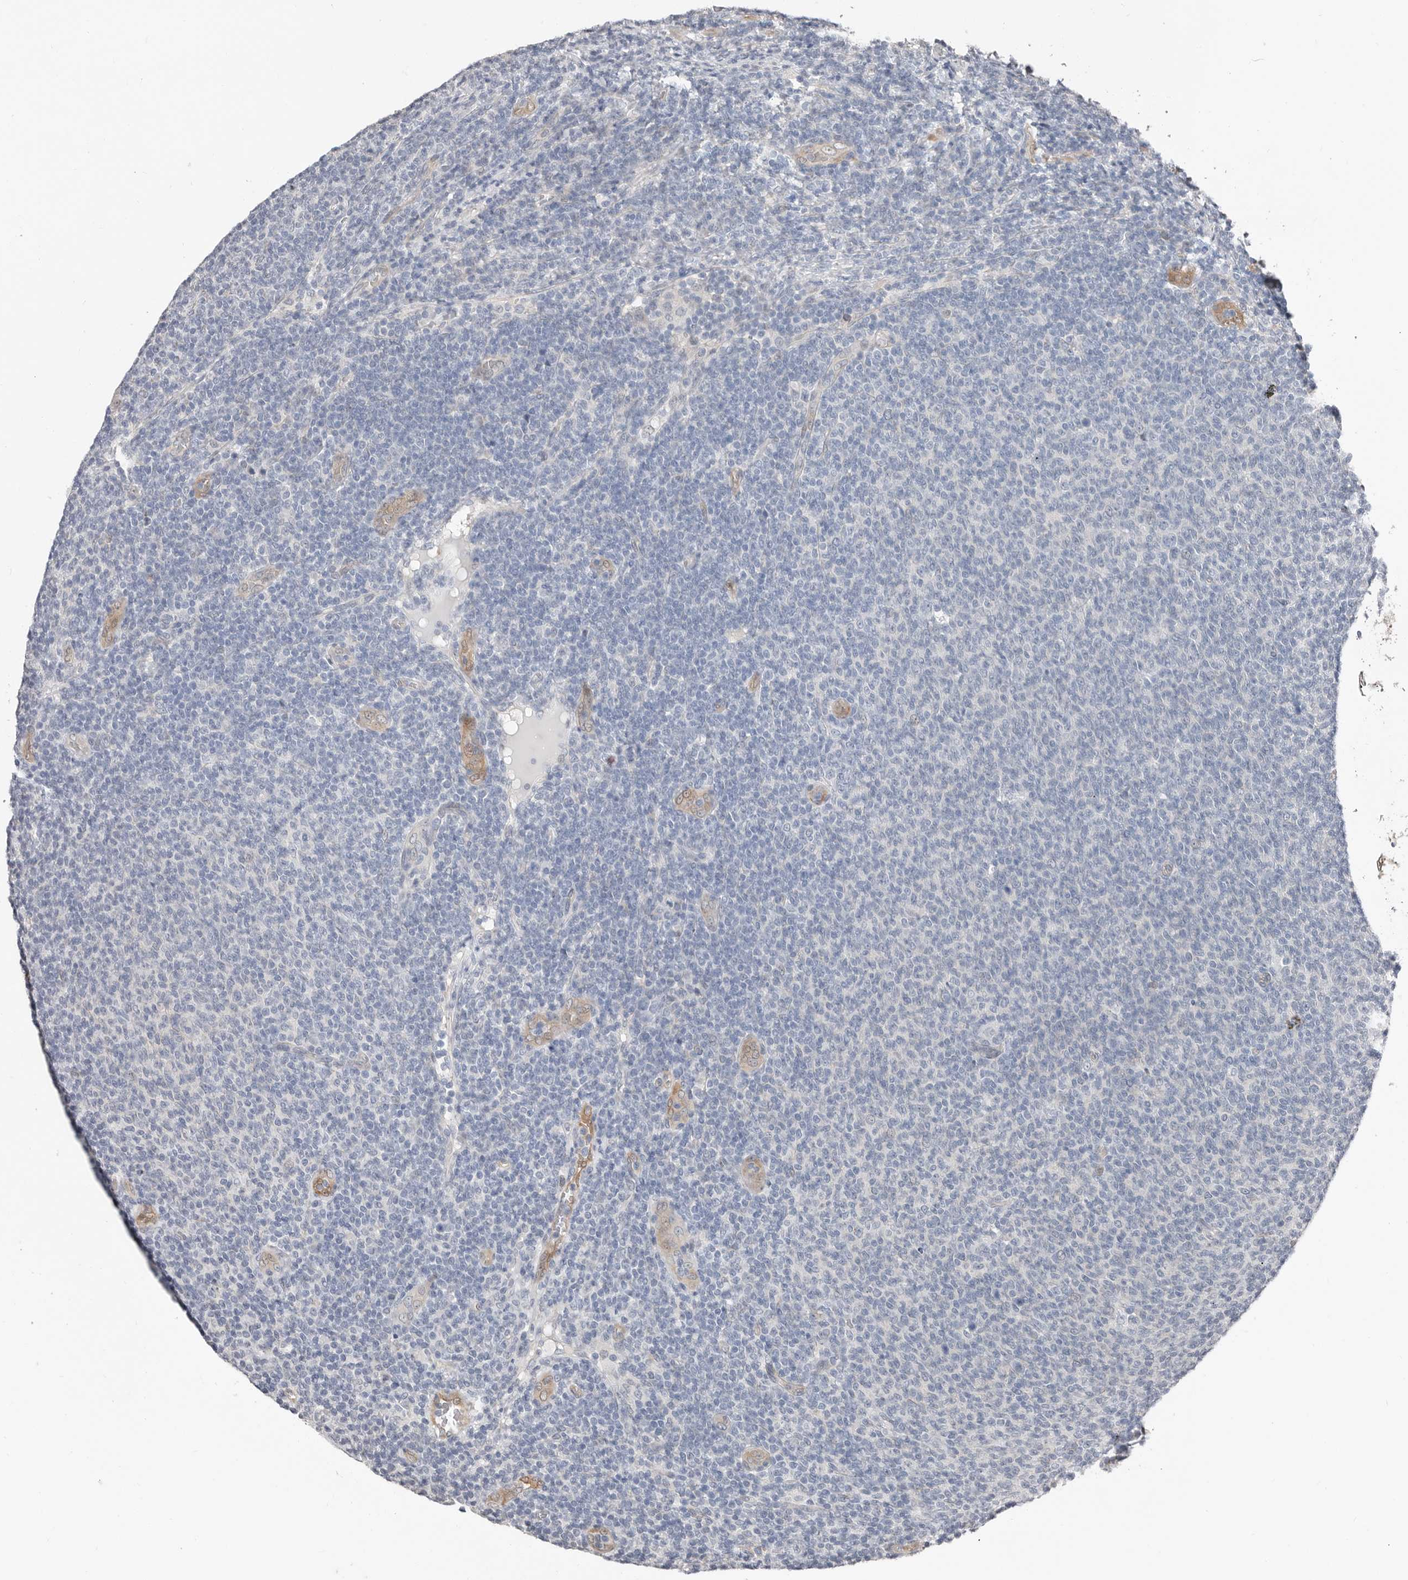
{"staining": {"intensity": "negative", "quantity": "none", "location": "none"}, "tissue": "lymphoma", "cell_type": "Tumor cells", "image_type": "cancer", "snomed": [{"axis": "morphology", "description": "Malignant lymphoma, non-Hodgkin's type, Low grade"}, {"axis": "topography", "description": "Lymph node"}], "caption": "The histopathology image reveals no significant staining in tumor cells of malignant lymphoma, non-Hodgkin's type (low-grade). (Immunohistochemistry, brightfield microscopy, high magnification).", "gene": "ASRGL1", "patient": {"sex": "male", "age": 66}}